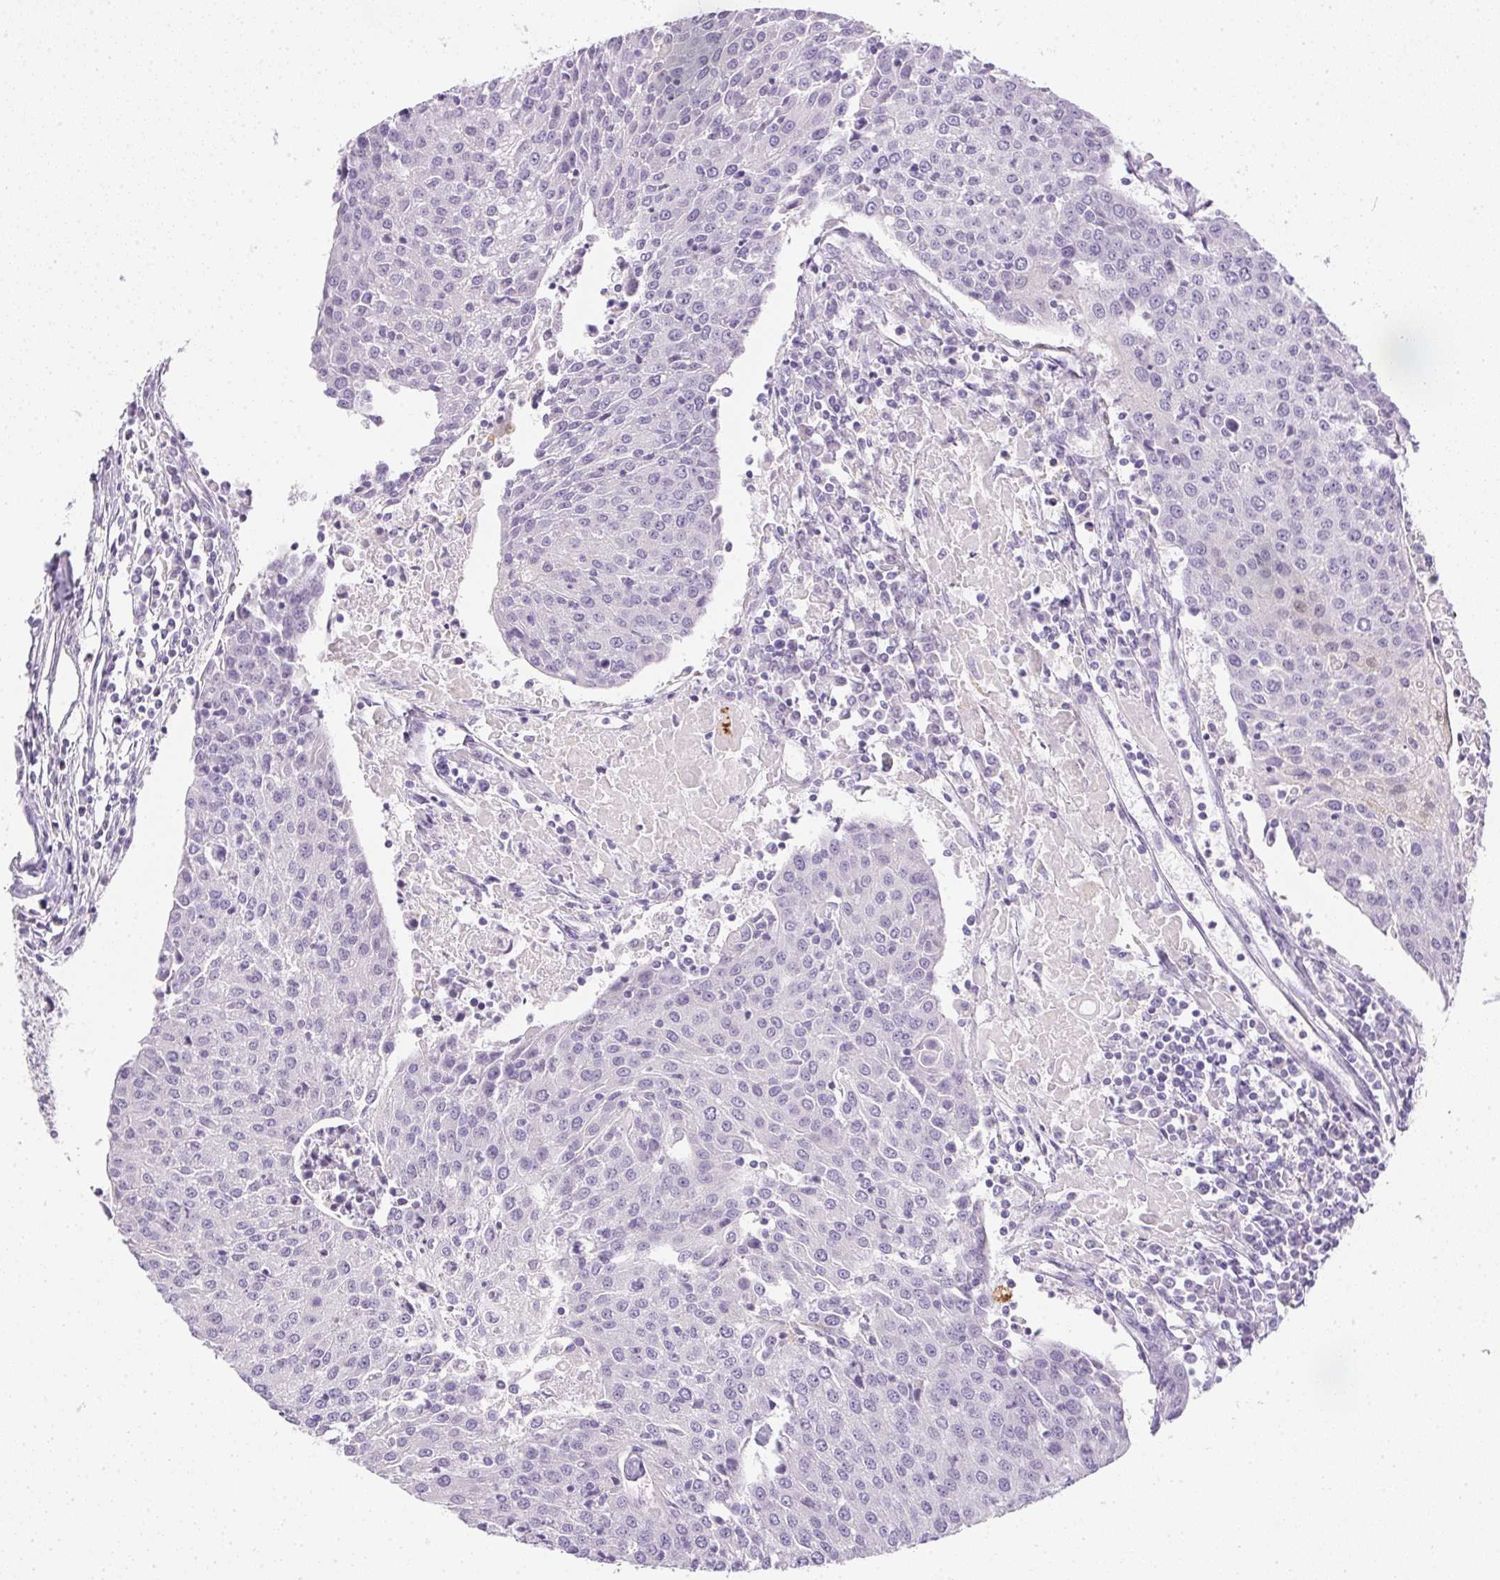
{"staining": {"intensity": "negative", "quantity": "none", "location": "none"}, "tissue": "urothelial cancer", "cell_type": "Tumor cells", "image_type": "cancer", "snomed": [{"axis": "morphology", "description": "Urothelial carcinoma, High grade"}, {"axis": "topography", "description": "Urinary bladder"}], "caption": "Immunohistochemical staining of urothelial cancer displays no significant staining in tumor cells. (Immunohistochemistry (ihc), brightfield microscopy, high magnification).", "gene": "PPY", "patient": {"sex": "female", "age": 85}}